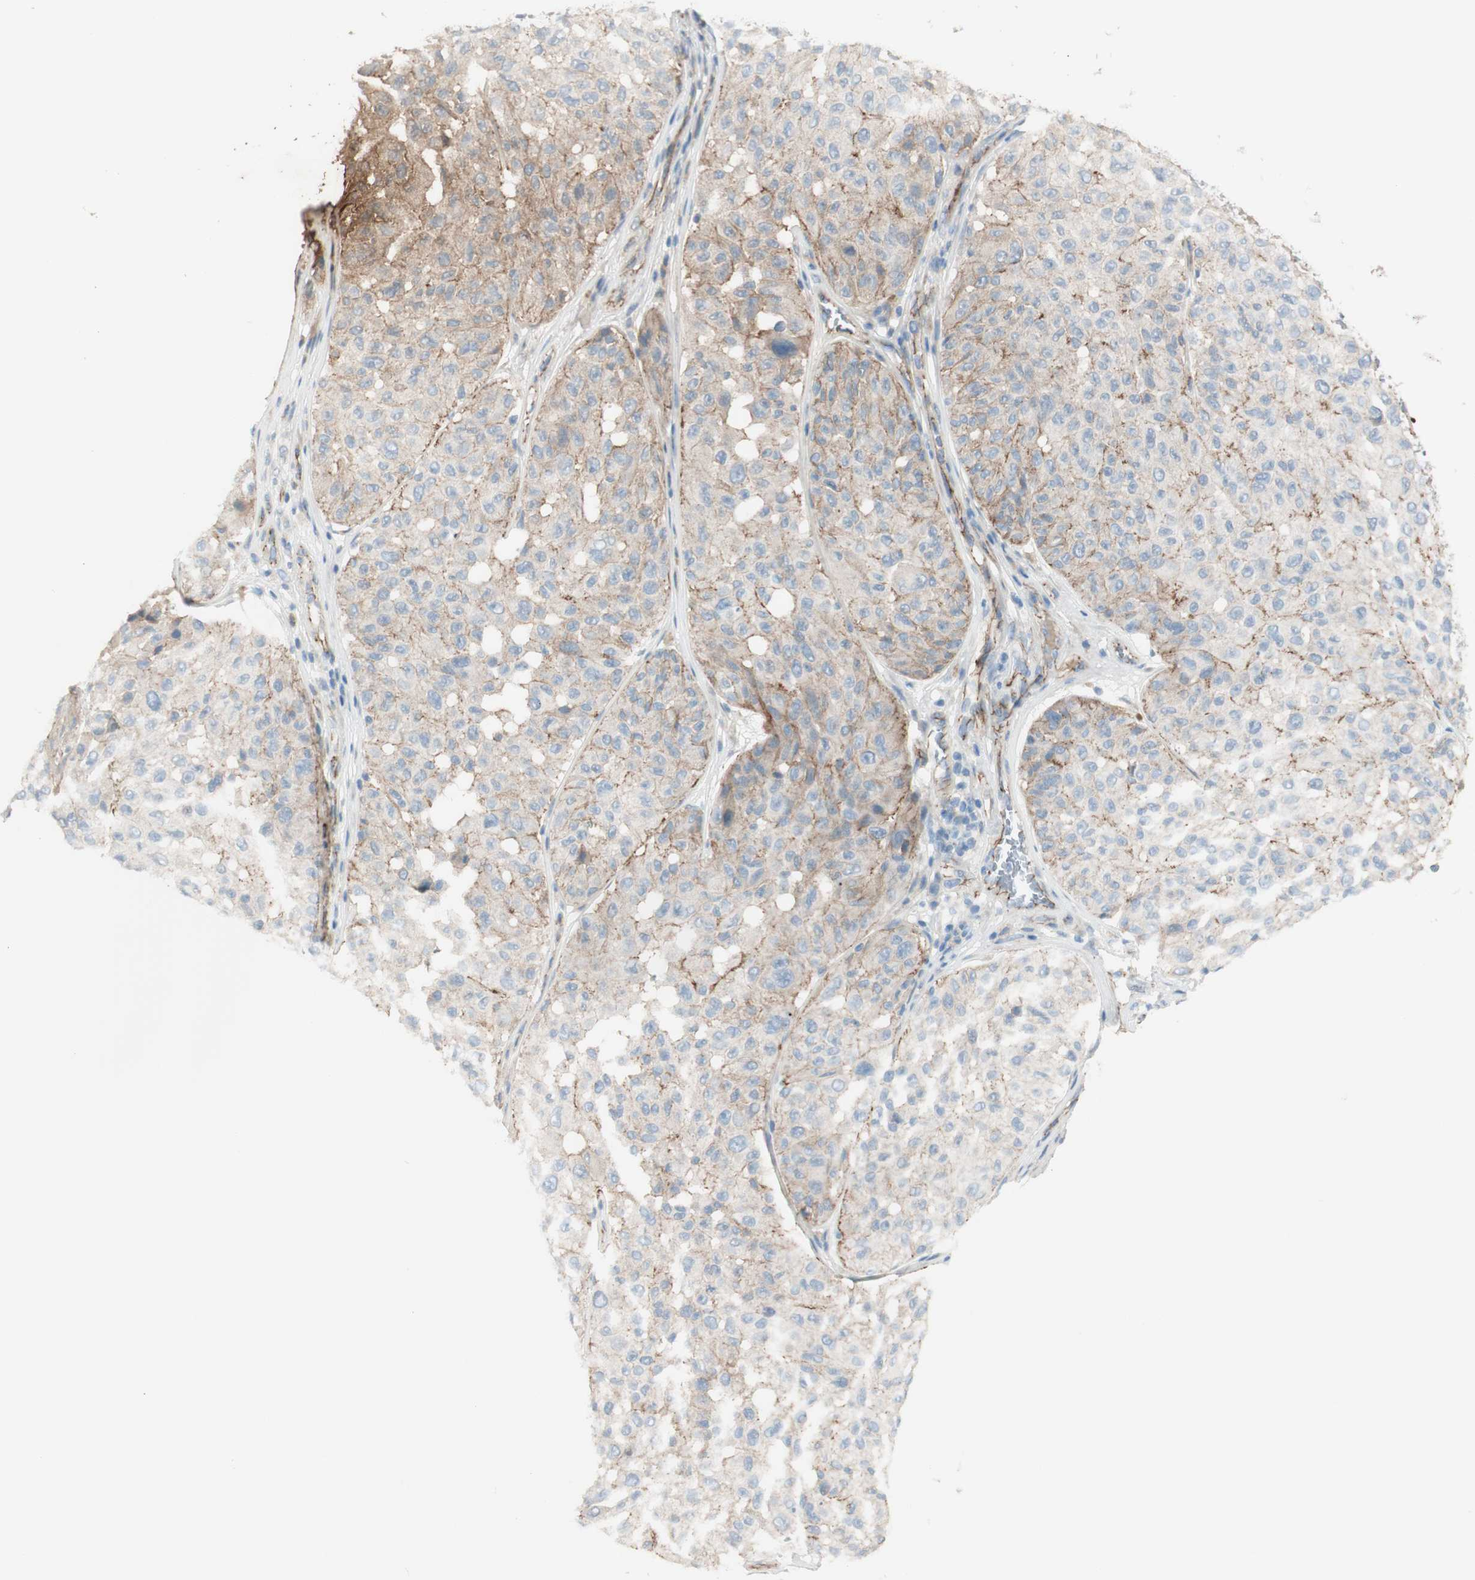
{"staining": {"intensity": "weak", "quantity": "25%-75%", "location": "cytoplasmic/membranous"}, "tissue": "melanoma", "cell_type": "Tumor cells", "image_type": "cancer", "snomed": [{"axis": "morphology", "description": "Malignant melanoma, NOS"}, {"axis": "topography", "description": "Skin"}], "caption": "Protein staining displays weak cytoplasmic/membranous expression in about 25%-75% of tumor cells in malignant melanoma.", "gene": "TJP1", "patient": {"sex": "female", "age": 46}}